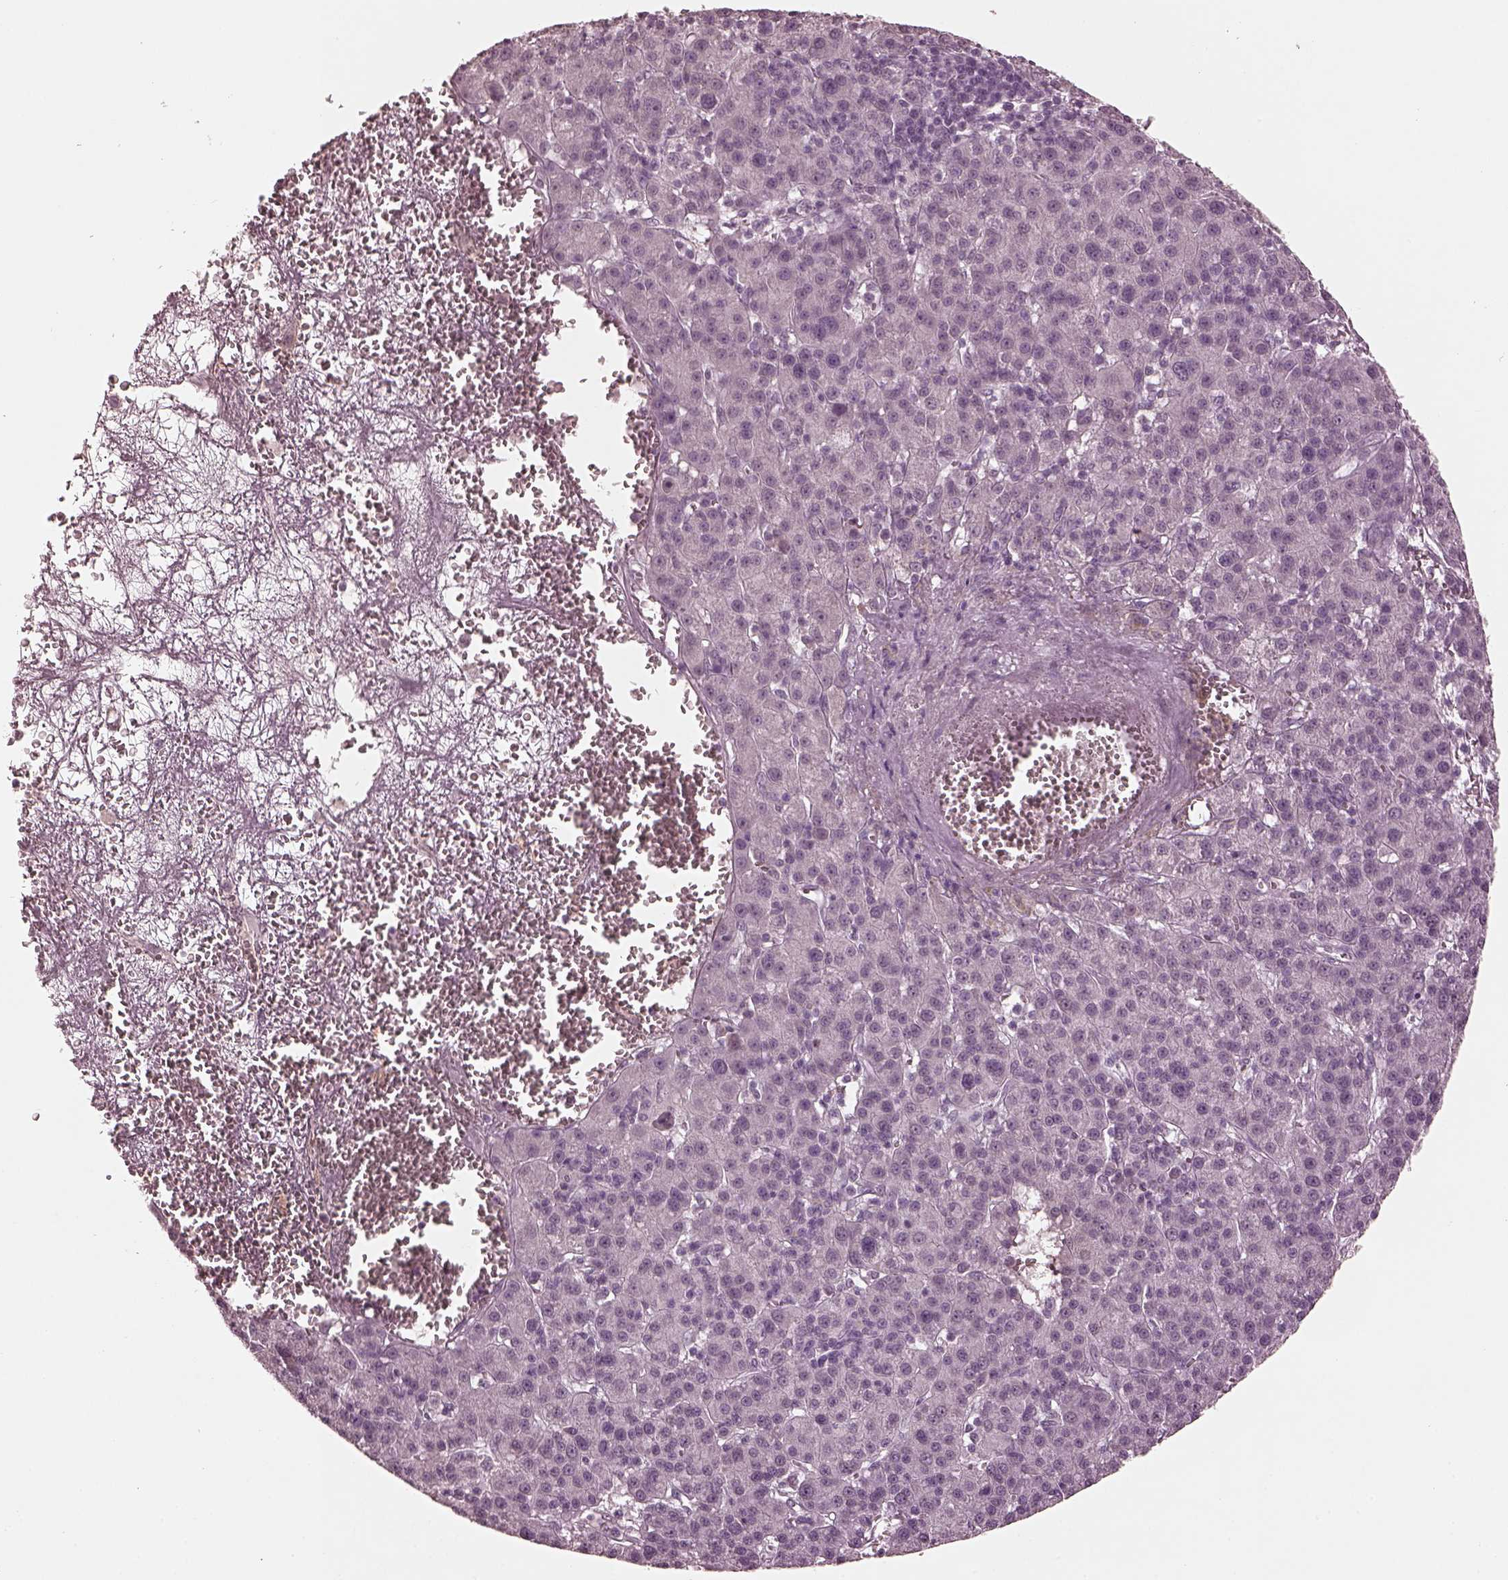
{"staining": {"intensity": "negative", "quantity": "none", "location": "none"}, "tissue": "liver cancer", "cell_type": "Tumor cells", "image_type": "cancer", "snomed": [{"axis": "morphology", "description": "Carcinoma, Hepatocellular, NOS"}, {"axis": "topography", "description": "Liver"}], "caption": "Liver cancer stained for a protein using immunohistochemistry (IHC) shows no staining tumor cells.", "gene": "KRT79", "patient": {"sex": "female", "age": 60}}